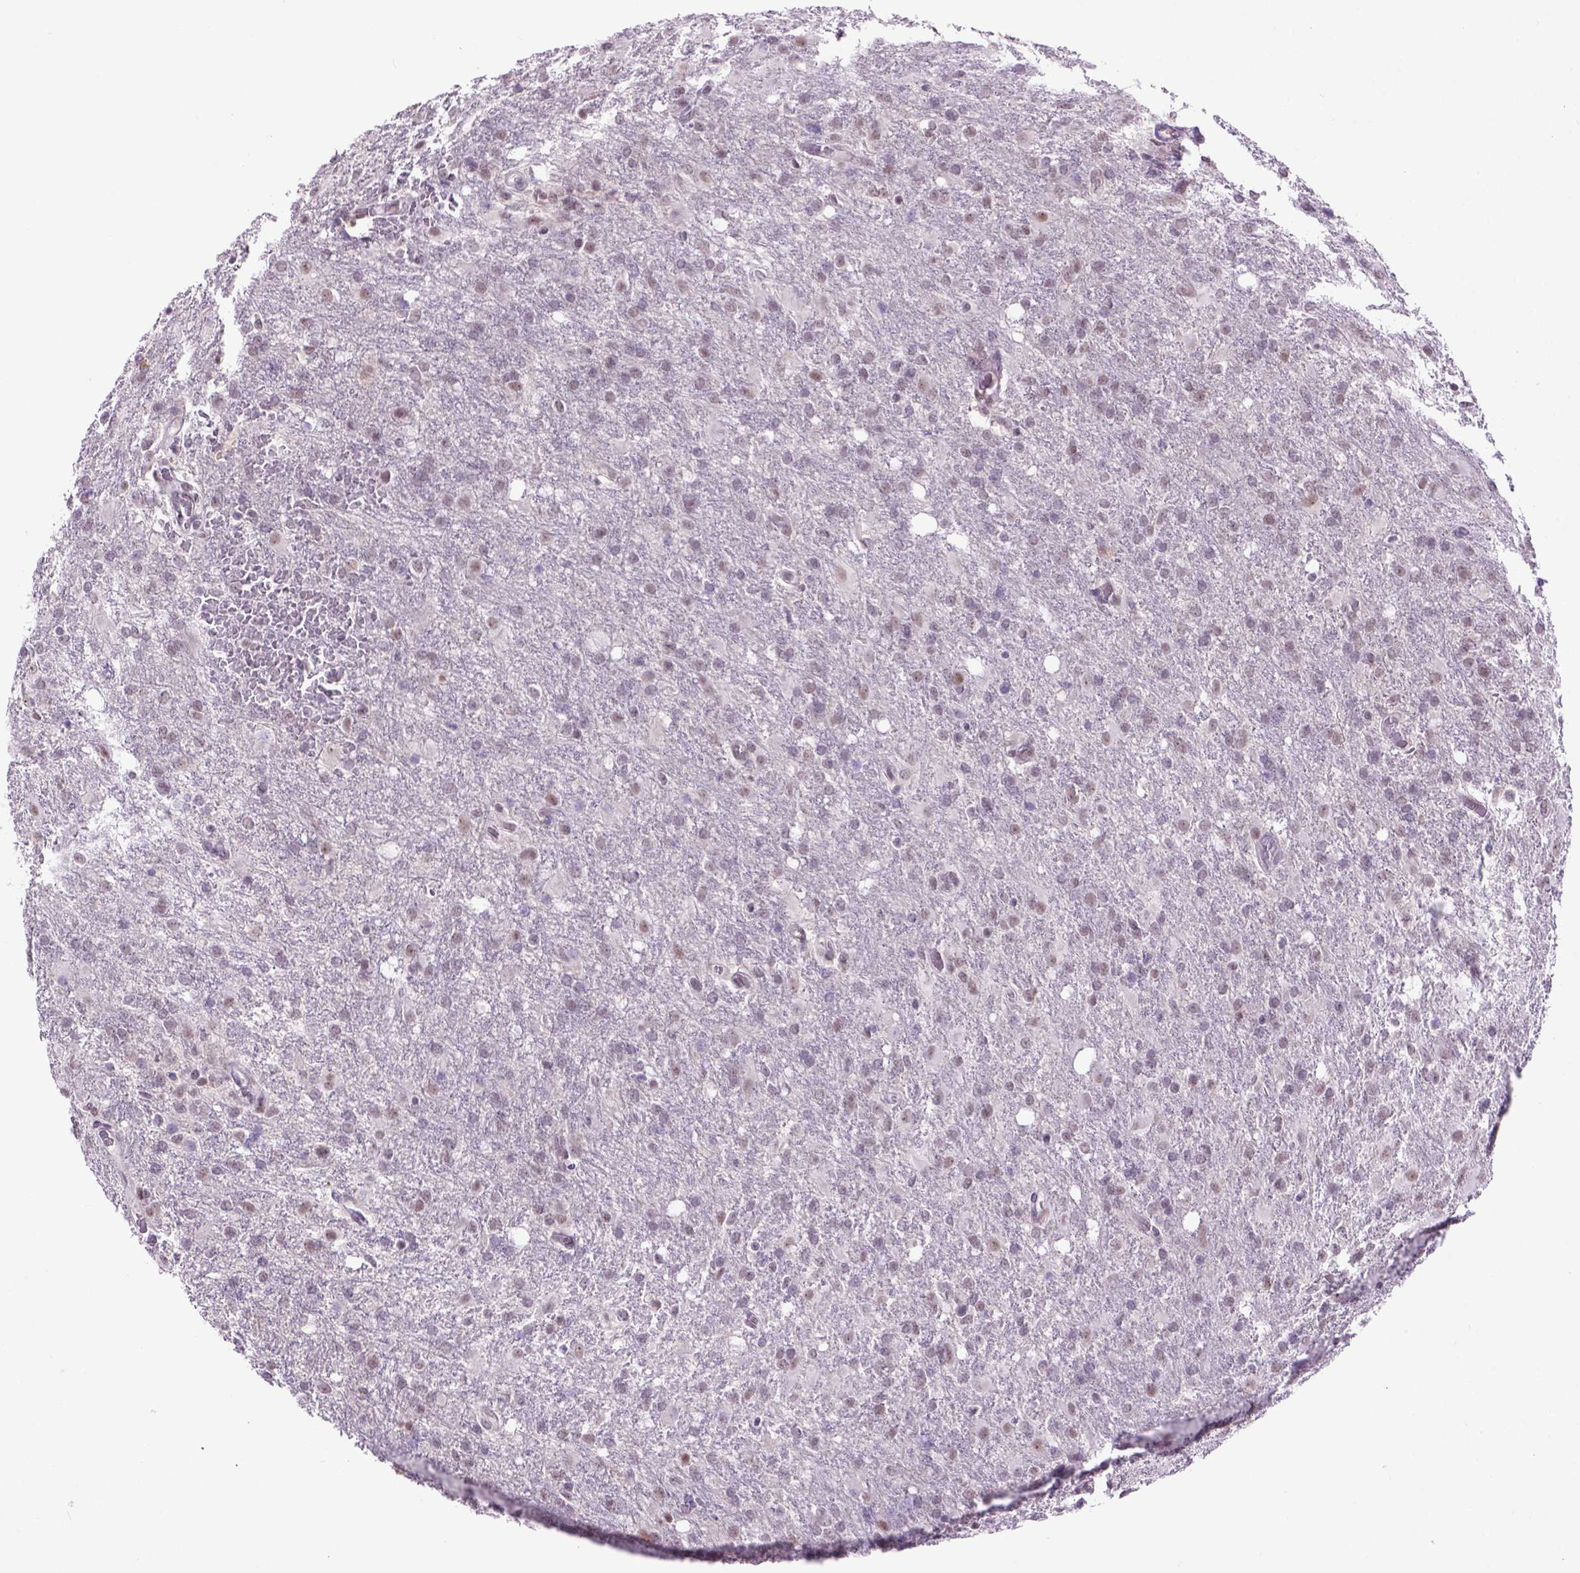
{"staining": {"intensity": "weak", "quantity": "<25%", "location": "nuclear"}, "tissue": "glioma", "cell_type": "Tumor cells", "image_type": "cancer", "snomed": [{"axis": "morphology", "description": "Glioma, malignant, High grade"}, {"axis": "topography", "description": "Brain"}], "caption": "Immunohistochemical staining of human glioma displays no significant positivity in tumor cells. Nuclei are stained in blue.", "gene": "TBPL1", "patient": {"sex": "male", "age": 68}}